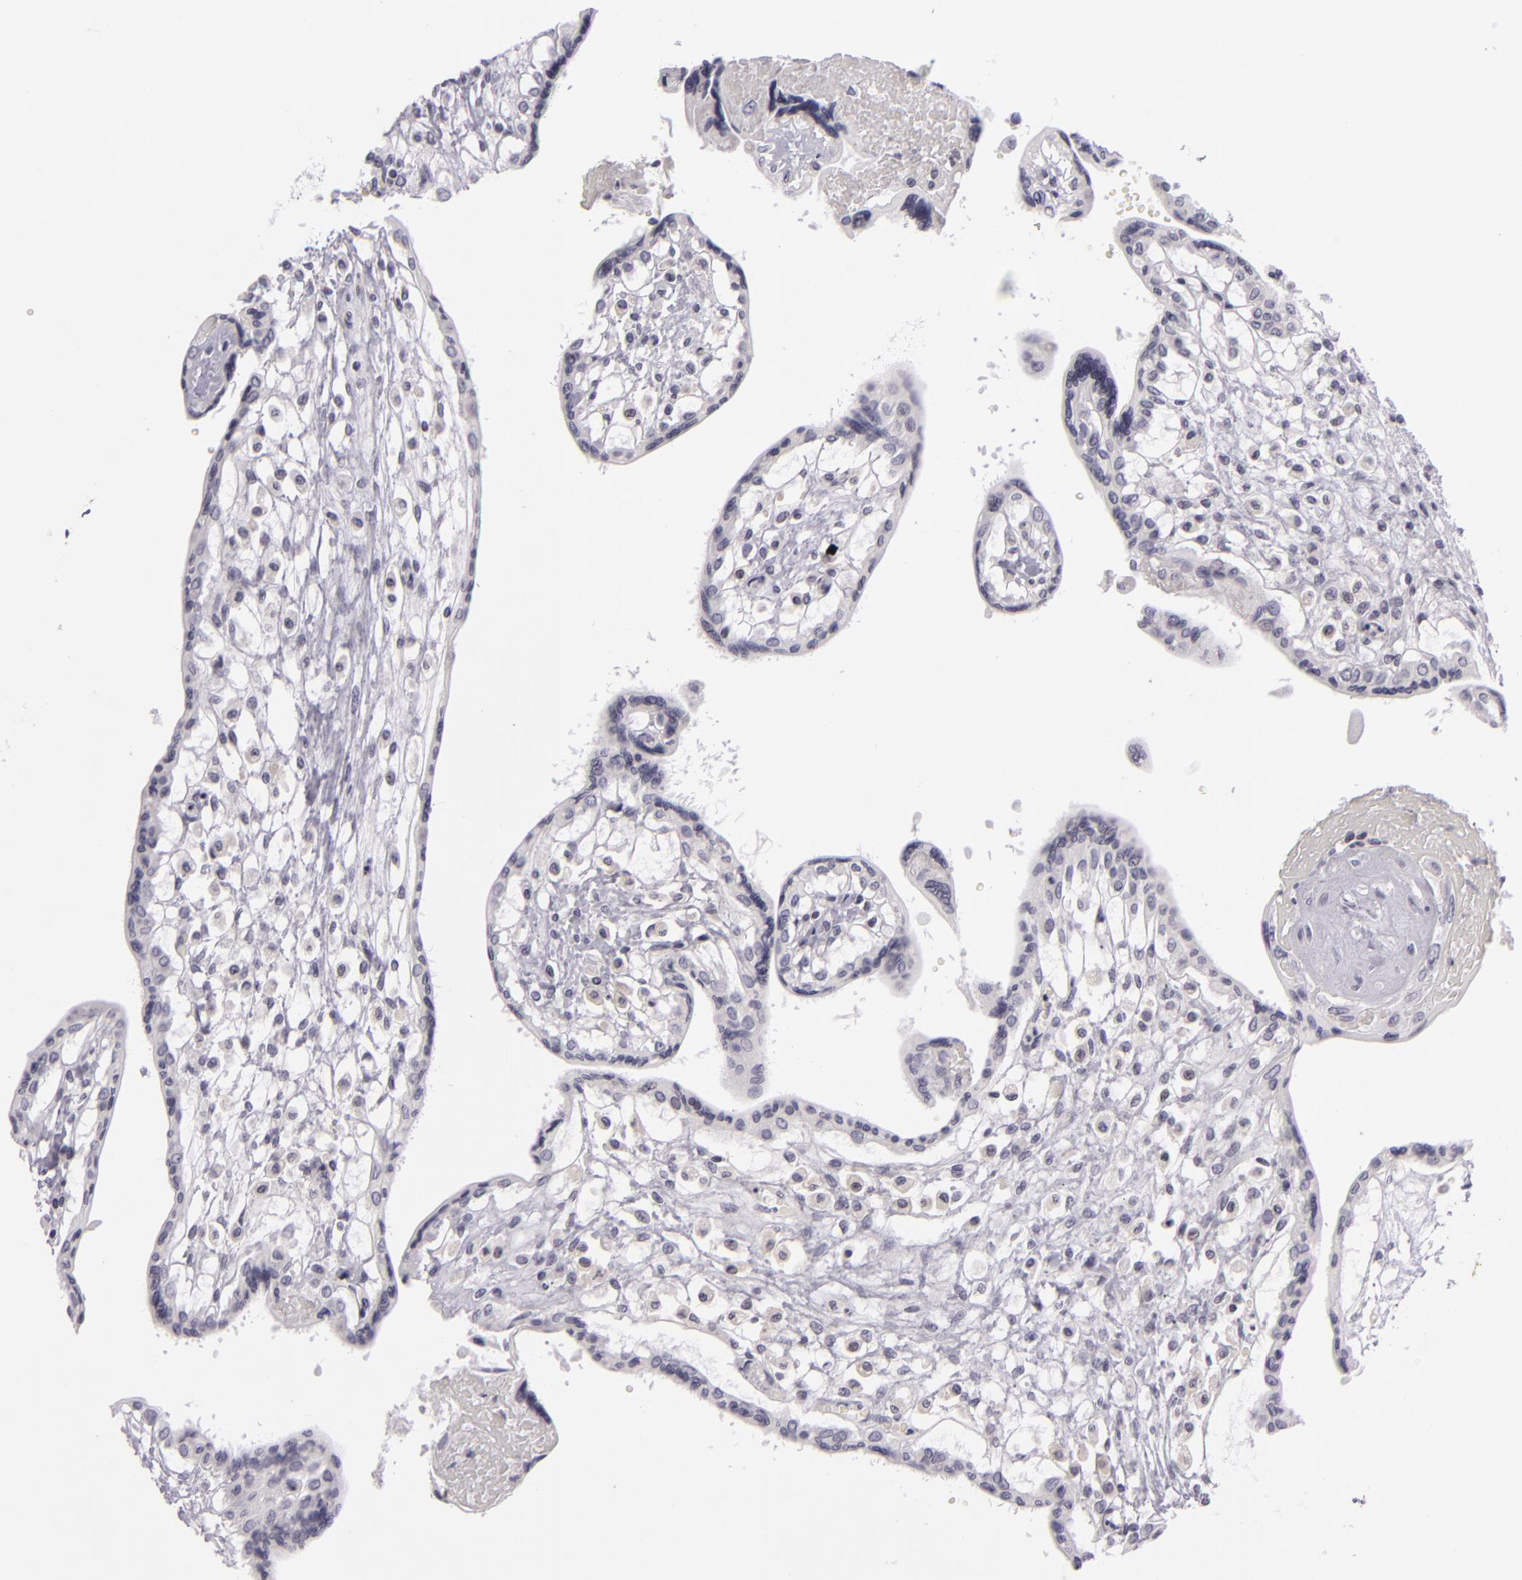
{"staining": {"intensity": "negative", "quantity": "none", "location": "none"}, "tissue": "placenta", "cell_type": "Decidual cells", "image_type": "normal", "snomed": [{"axis": "morphology", "description": "Normal tissue, NOS"}, {"axis": "topography", "description": "Placenta"}], "caption": "IHC histopathology image of unremarkable placenta stained for a protein (brown), which displays no staining in decidual cells. (DAB immunohistochemistry visualized using brightfield microscopy, high magnification).", "gene": "KCNAB2", "patient": {"sex": "female", "age": 31}}